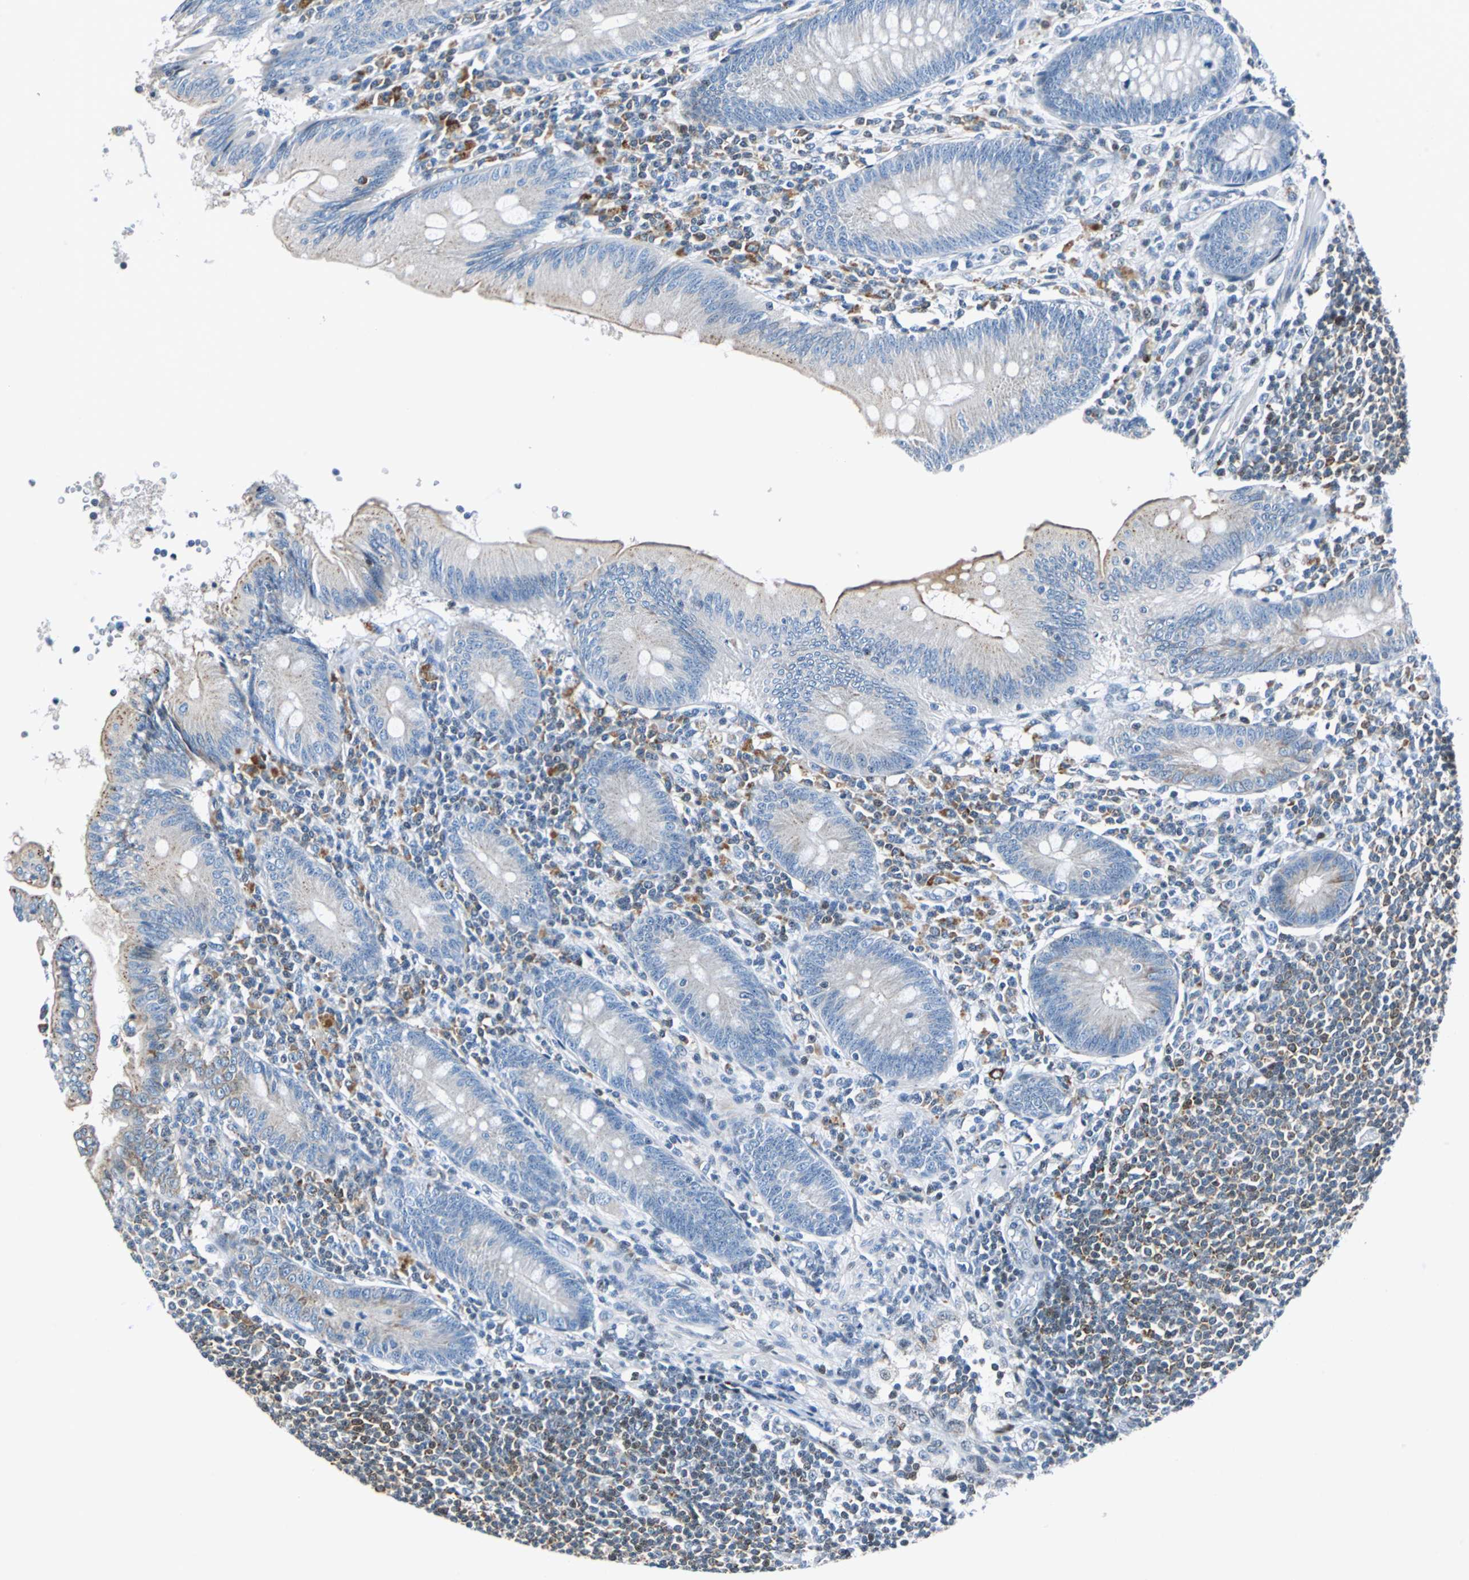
{"staining": {"intensity": "weak", "quantity": "25%-75%", "location": "cytoplasmic/membranous"}, "tissue": "appendix", "cell_type": "Glandular cells", "image_type": "normal", "snomed": [{"axis": "morphology", "description": "Normal tissue, NOS"}, {"axis": "morphology", "description": "Inflammation, NOS"}, {"axis": "topography", "description": "Appendix"}], "caption": "A low amount of weak cytoplasmic/membranous expression is present in approximately 25%-75% of glandular cells in benign appendix.", "gene": "HCFC2", "patient": {"sex": "male", "age": 46}}